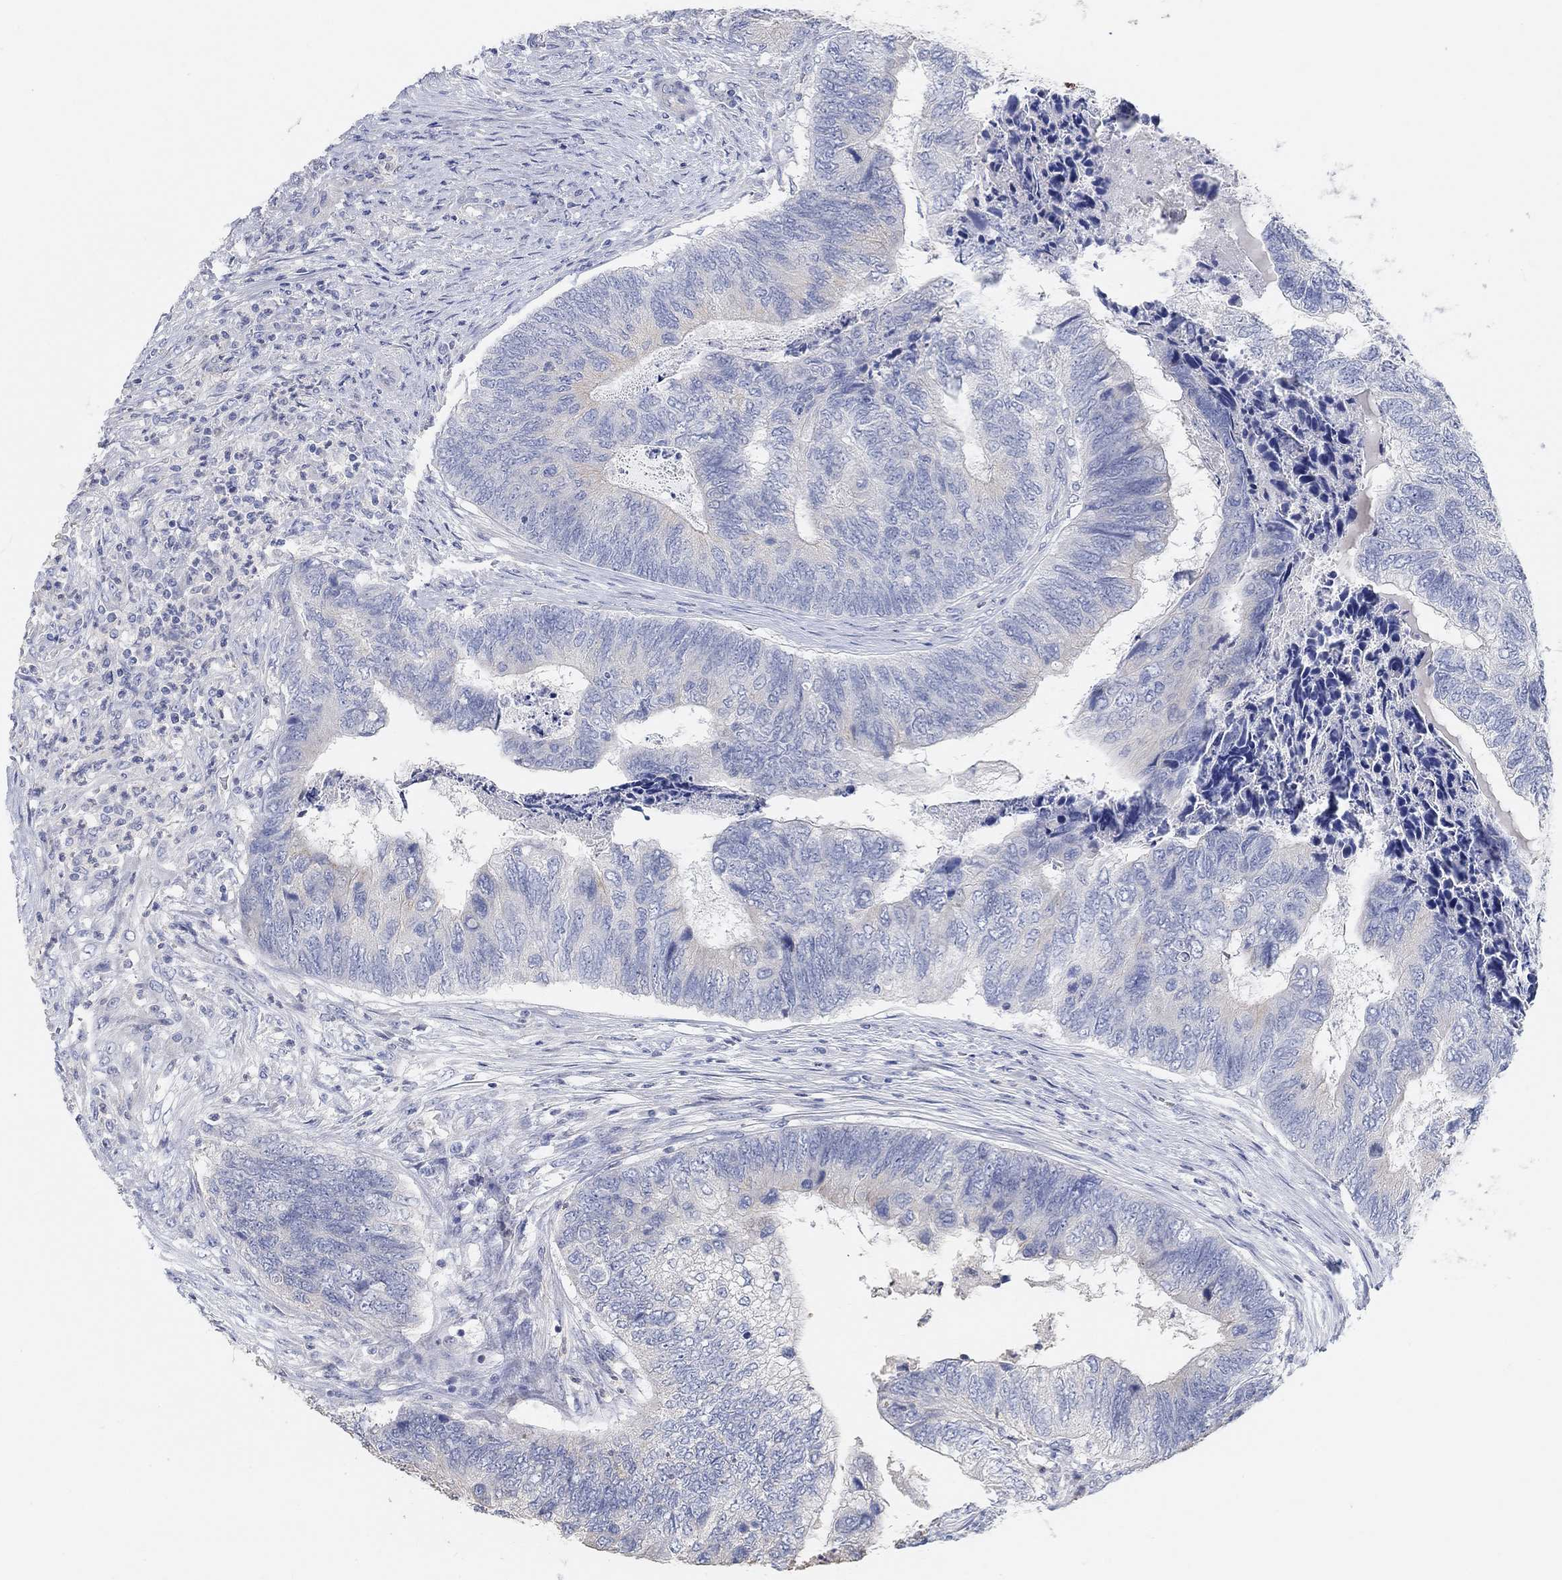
{"staining": {"intensity": "negative", "quantity": "none", "location": "none"}, "tissue": "colorectal cancer", "cell_type": "Tumor cells", "image_type": "cancer", "snomed": [{"axis": "morphology", "description": "Adenocarcinoma, NOS"}, {"axis": "topography", "description": "Colon"}], "caption": "The image reveals no significant expression in tumor cells of colorectal cancer (adenocarcinoma).", "gene": "NLRP14", "patient": {"sex": "female", "age": 67}}